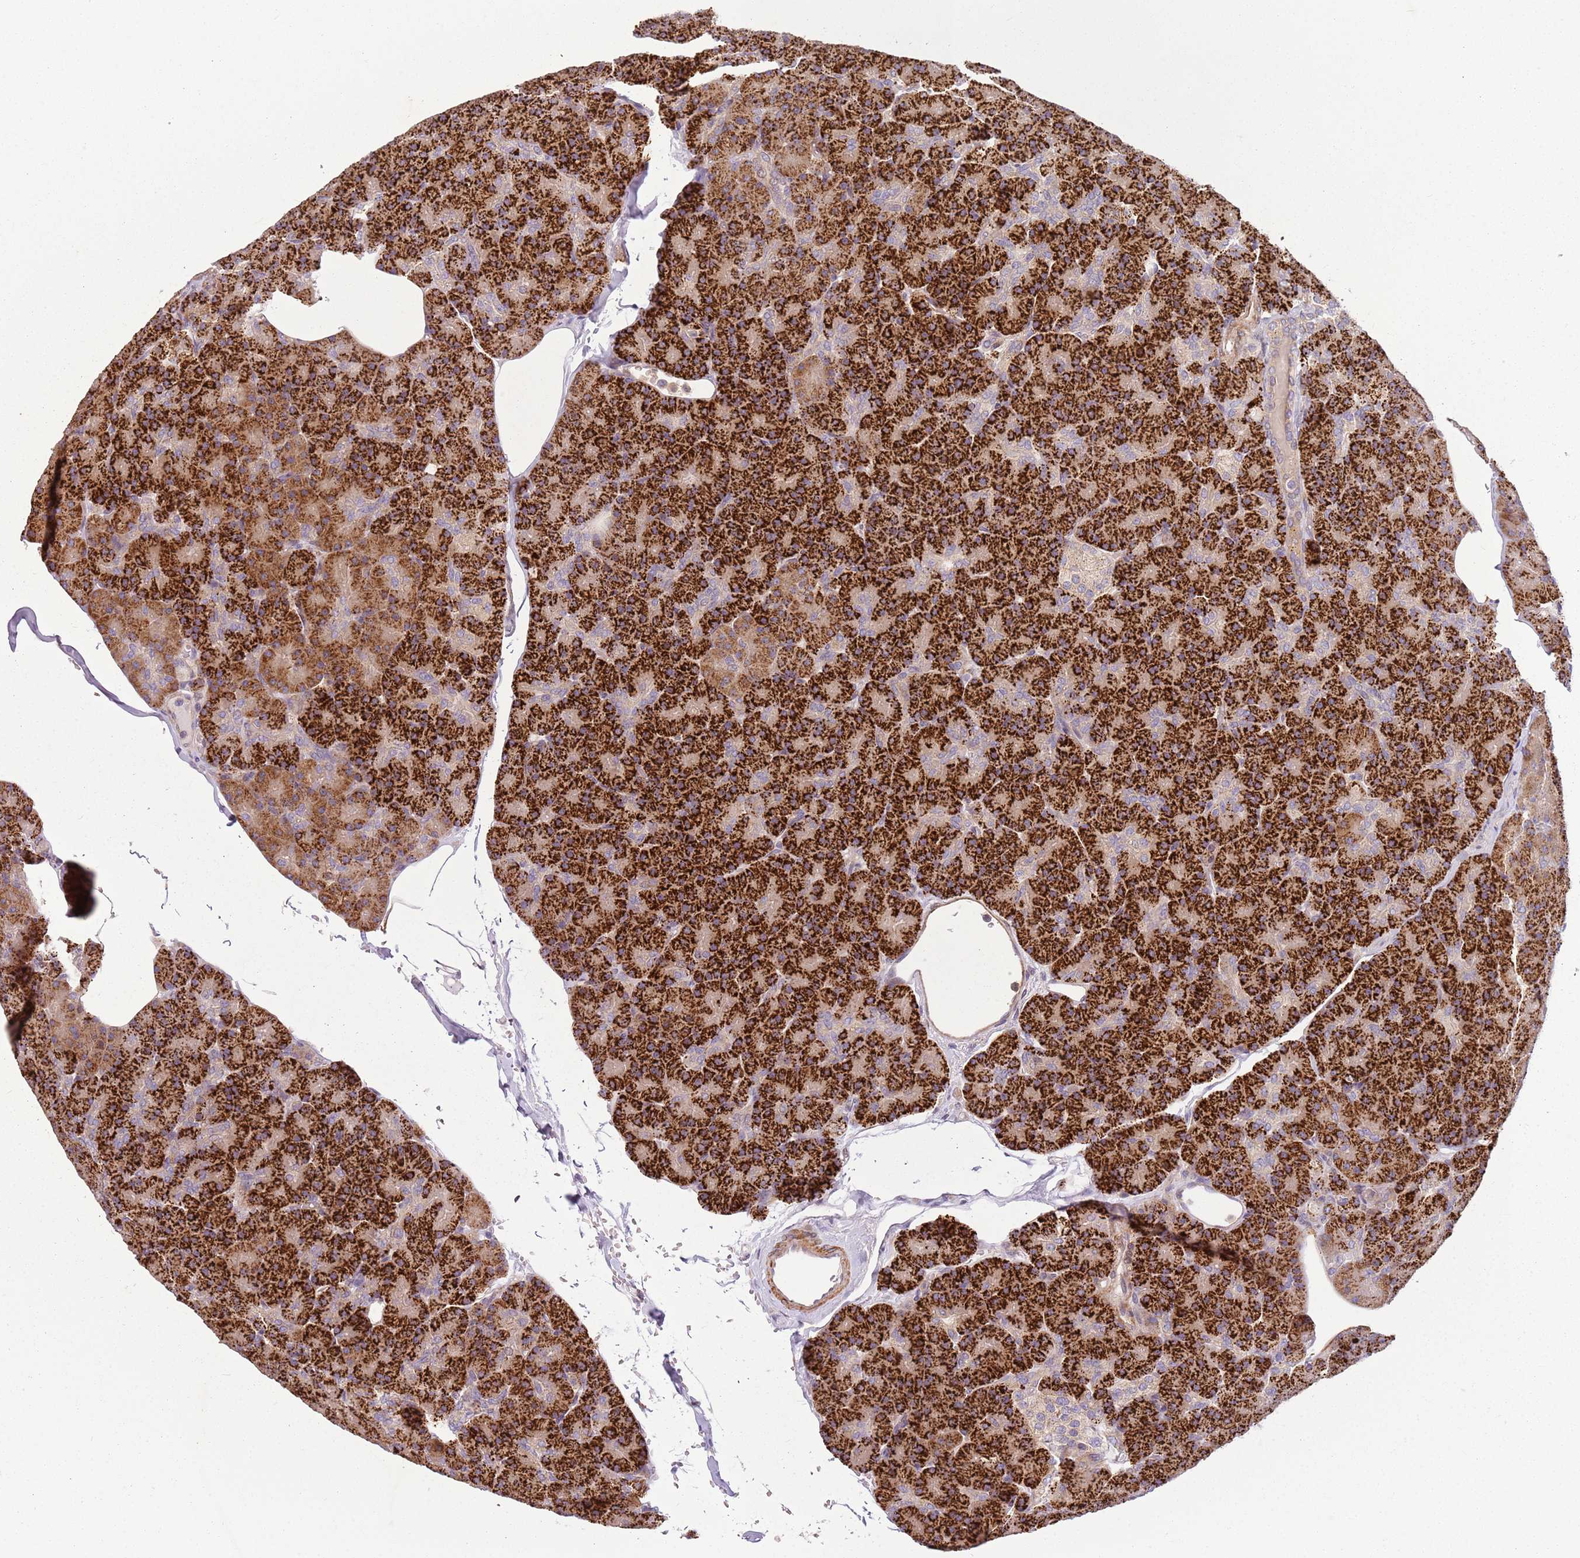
{"staining": {"intensity": "strong", "quantity": ">75%", "location": "cytoplasmic/membranous"}, "tissue": "pancreas", "cell_type": "Exocrine glandular cells", "image_type": "normal", "snomed": [{"axis": "morphology", "description": "Normal tissue, NOS"}, {"axis": "topography", "description": "Pancreas"}], "caption": "Exocrine glandular cells show high levels of strong cytoplasmic/membranous staining in approximately >75% of cells in benign pancreas.", "gene": "PVRIG", "patient": {"sex": "female", "age": 43}}